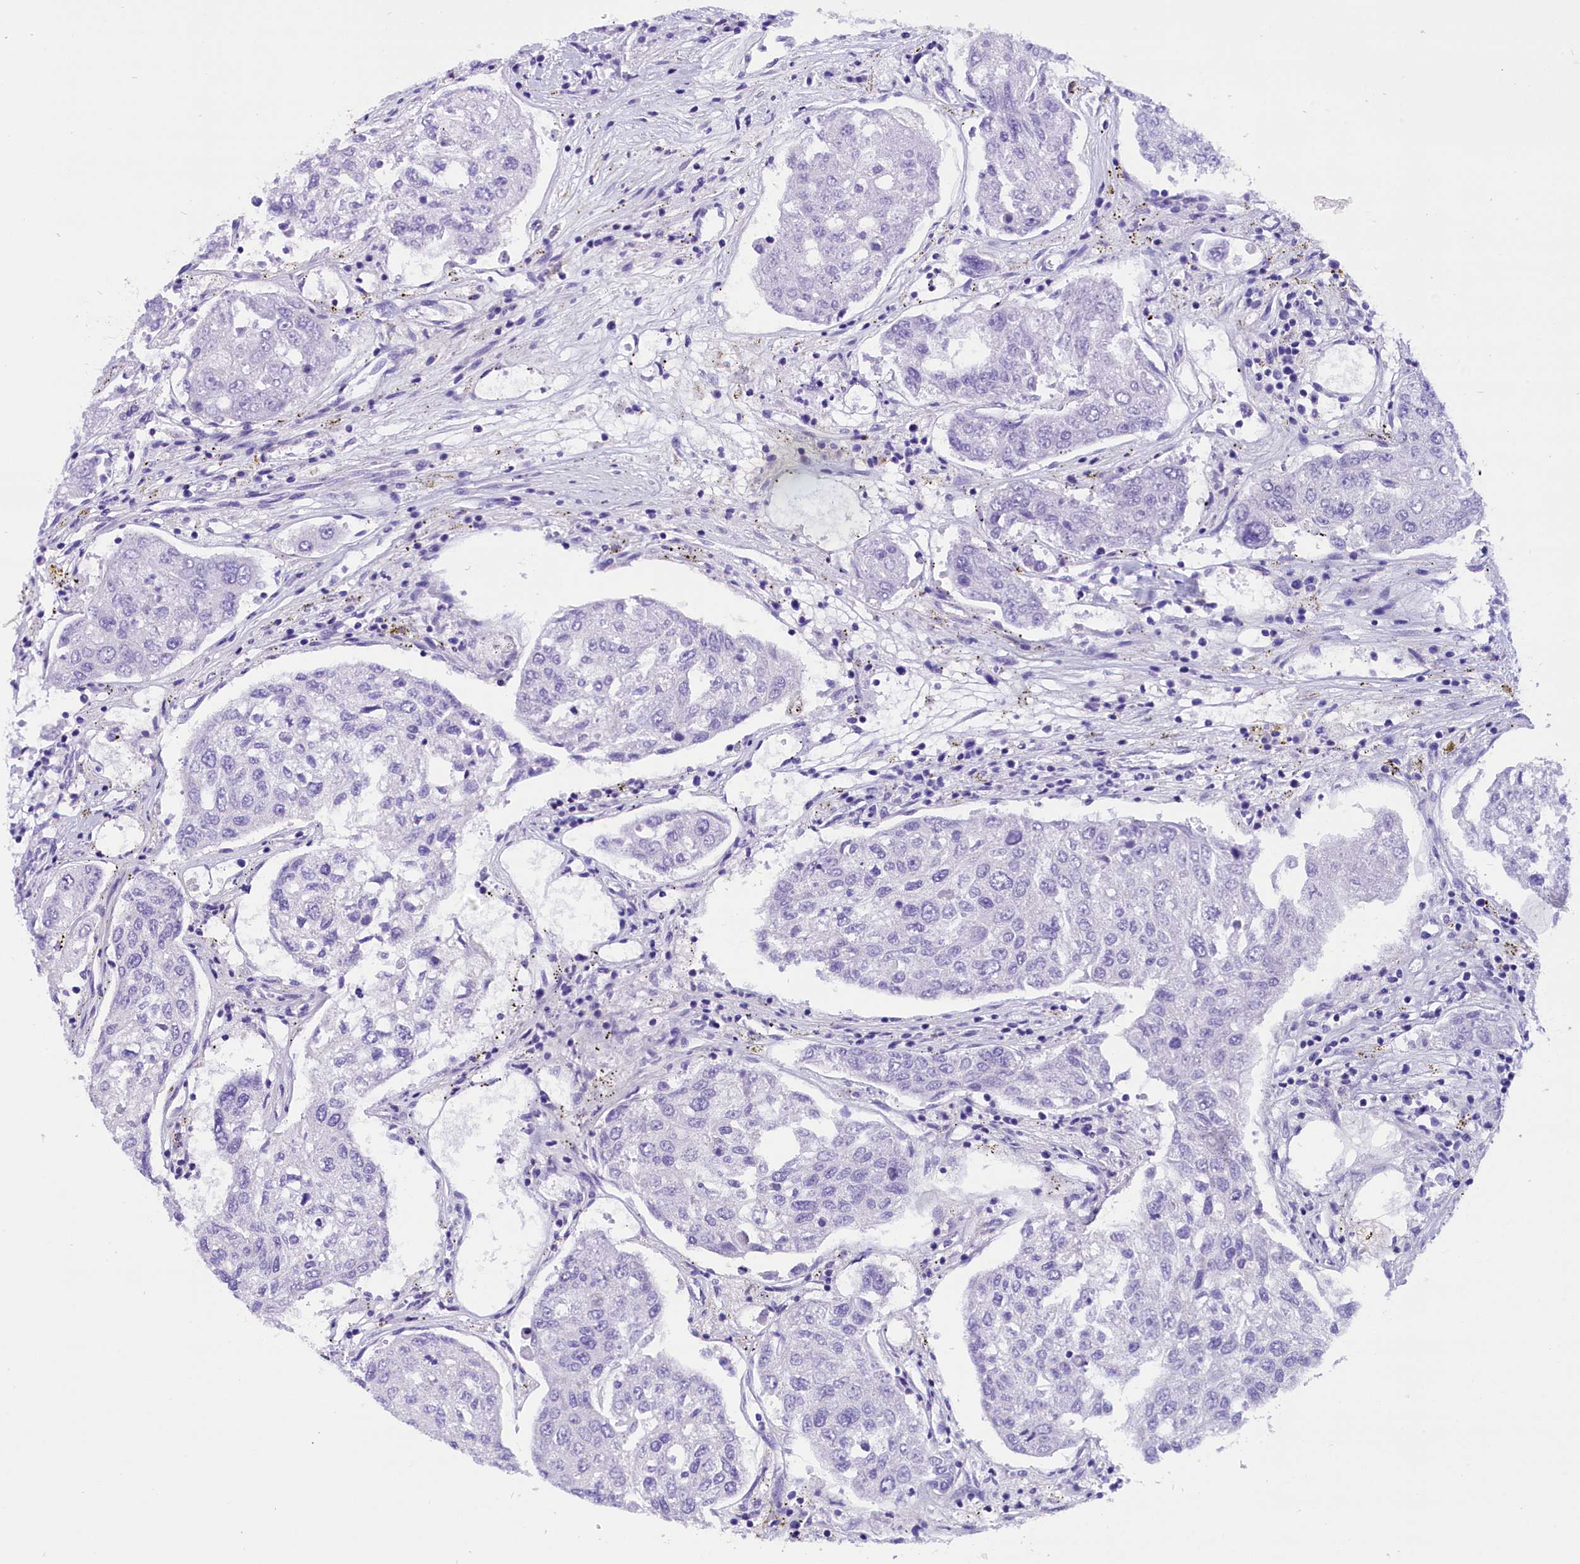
{"staining": {"intensity": "negative", "quantity": "none", "location": "none"}, "tissue": "urothelial cancer", "cell_type": "Tumor cells", "image_type": "cancer", "snomed": [{"axis": "morphology", "description": "Urothelial carcinoma, High grade"}, {"axis": "topography", "description": "Lymph node"}, {"axis": "topography", "description": "Urinary bladder"}], "caption": "This is an IHC photomicrograph of urothelial carcinoma (high-grade). There is no positivity in tumor cells.", "gene": "ABAT", "patient": {"sex": "male", "age": 51}}